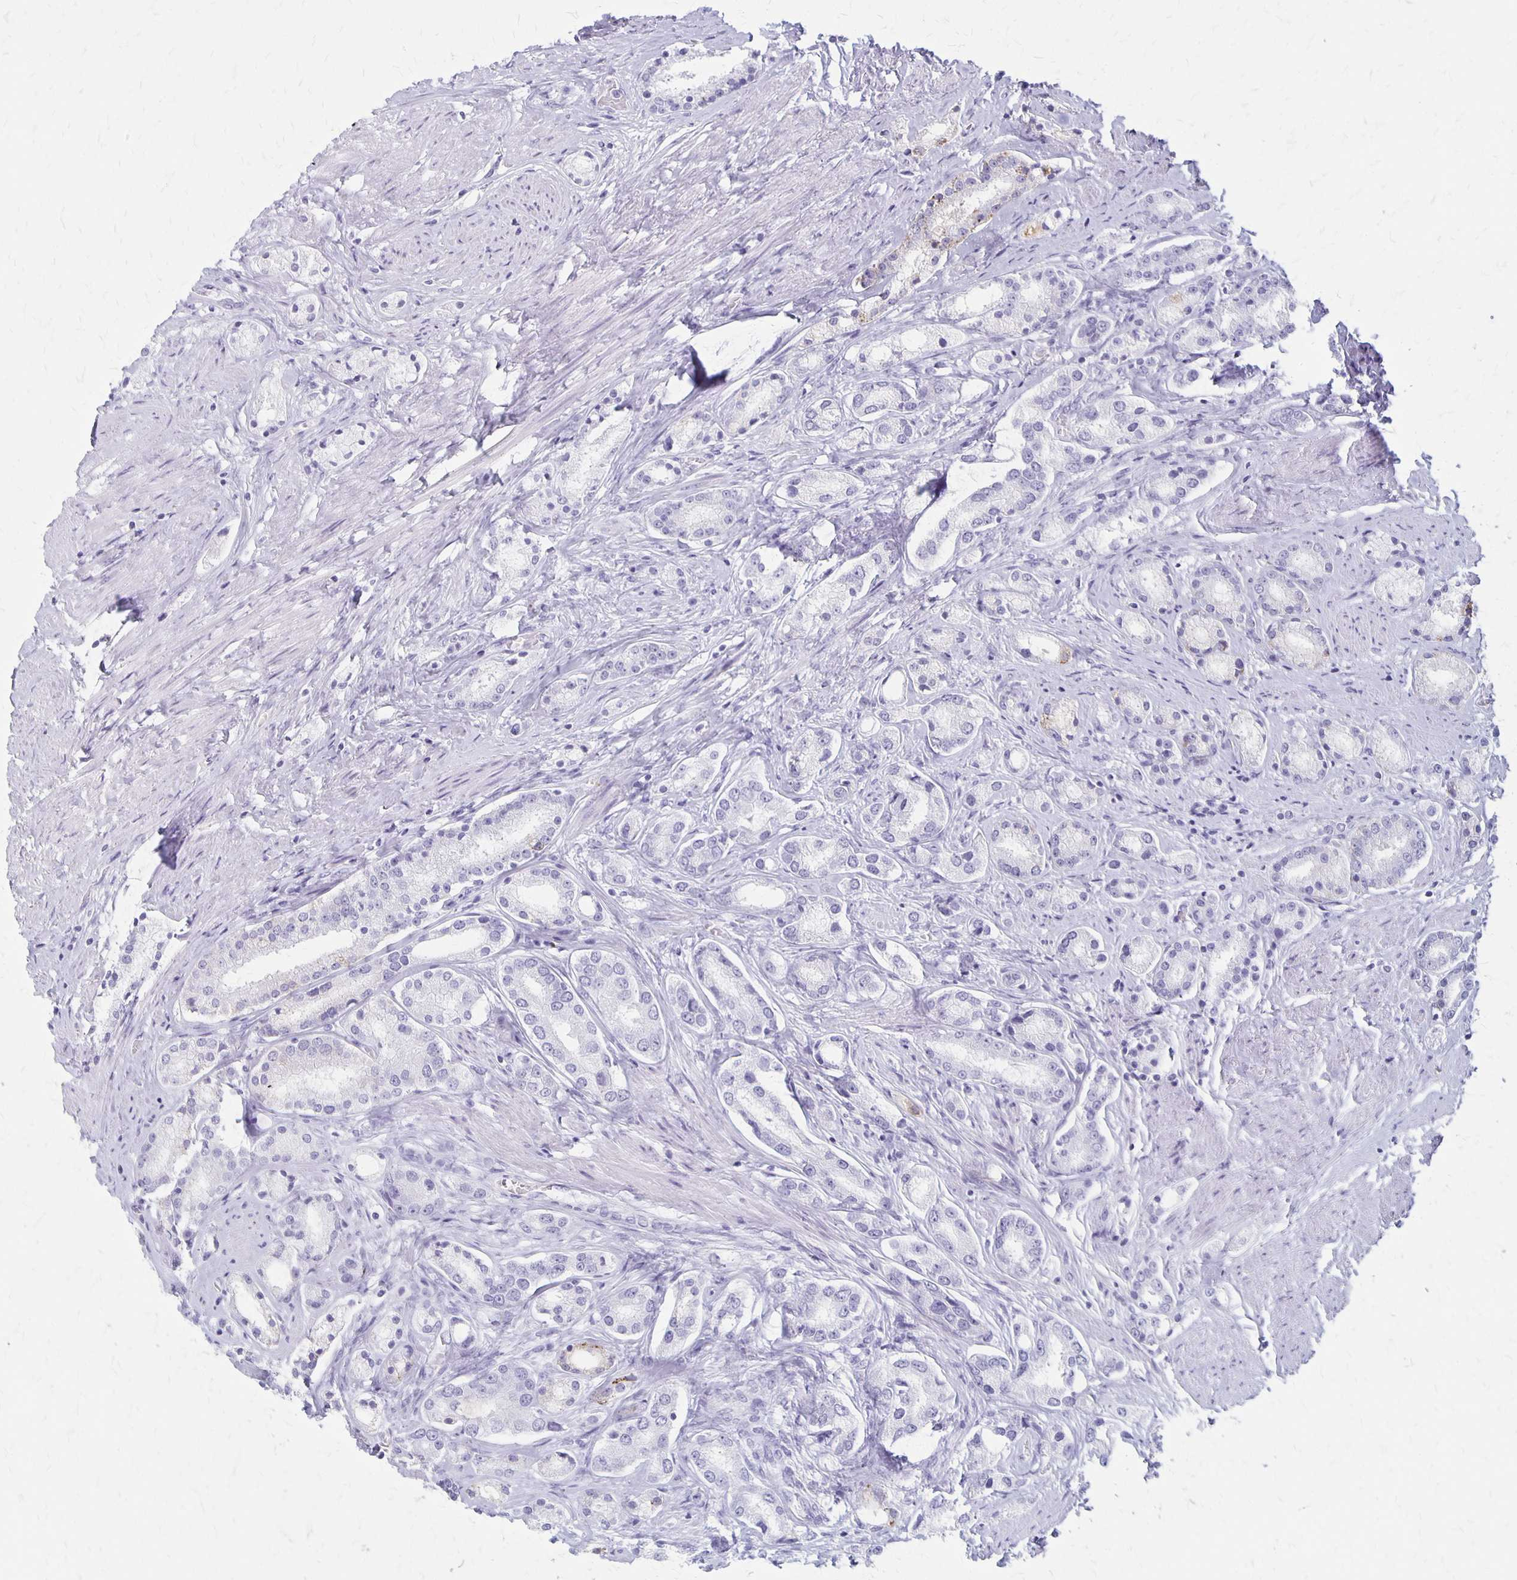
{"staining": {"intensity": "negative", "quantity": "none", "location": "none"}, "tissue": "prostate cancer", "cell_type": "Tumor cells", "image_type": "cancer", "snomed": [{"axis": "morphology", "description": "Adenocarcinoma, High grade"}, {"axis": "topography", "description": "Prostate"}], "caption": "This is an IHC image of human prostate cancer. There is no expression in tumor cells.", "gene": "MAGEC2", "patient": {"sex": "male", "age": 63}}